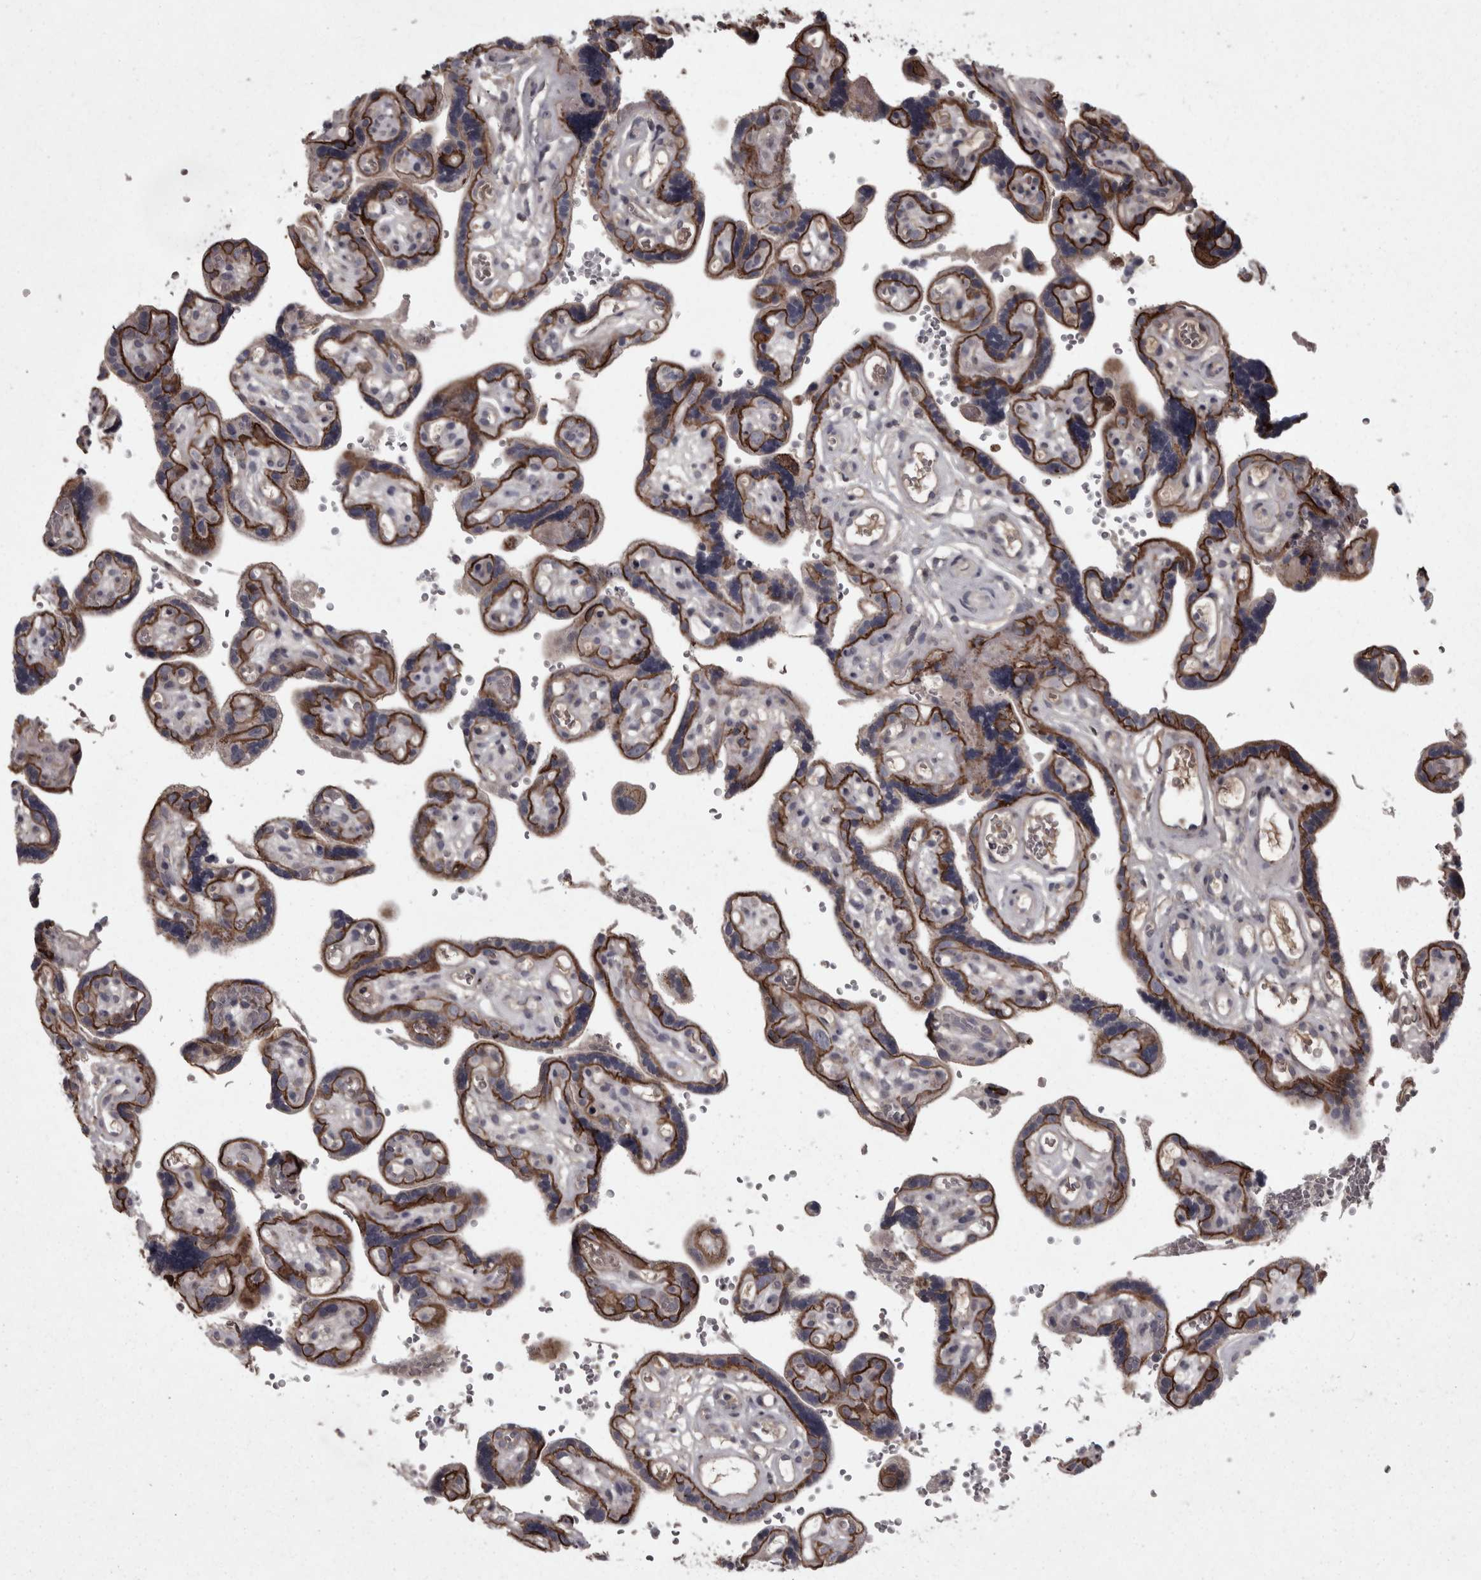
{"staining": {"intensity": "moderate", "quantity": "25%-75%", "location": "cytoplasmic/membranous,nuclear"}, "tissue": "placenta", "cell_type": "Decidual cells", "image_type": "normal", "snomed": [{"axis": "morphology", "description": "Normal tissue, NOS"}, {"axis": "topography", "description": "Placenta"}], "caption": "Brown immunohistochemical staining in normal human placenta exhibits moderate cytoplasmic/membranous,nuclear staining in approximately 25%-75% of decidual cells.", "gene": "PCDH17", "patient": {"sex": "female", "age": 30}}